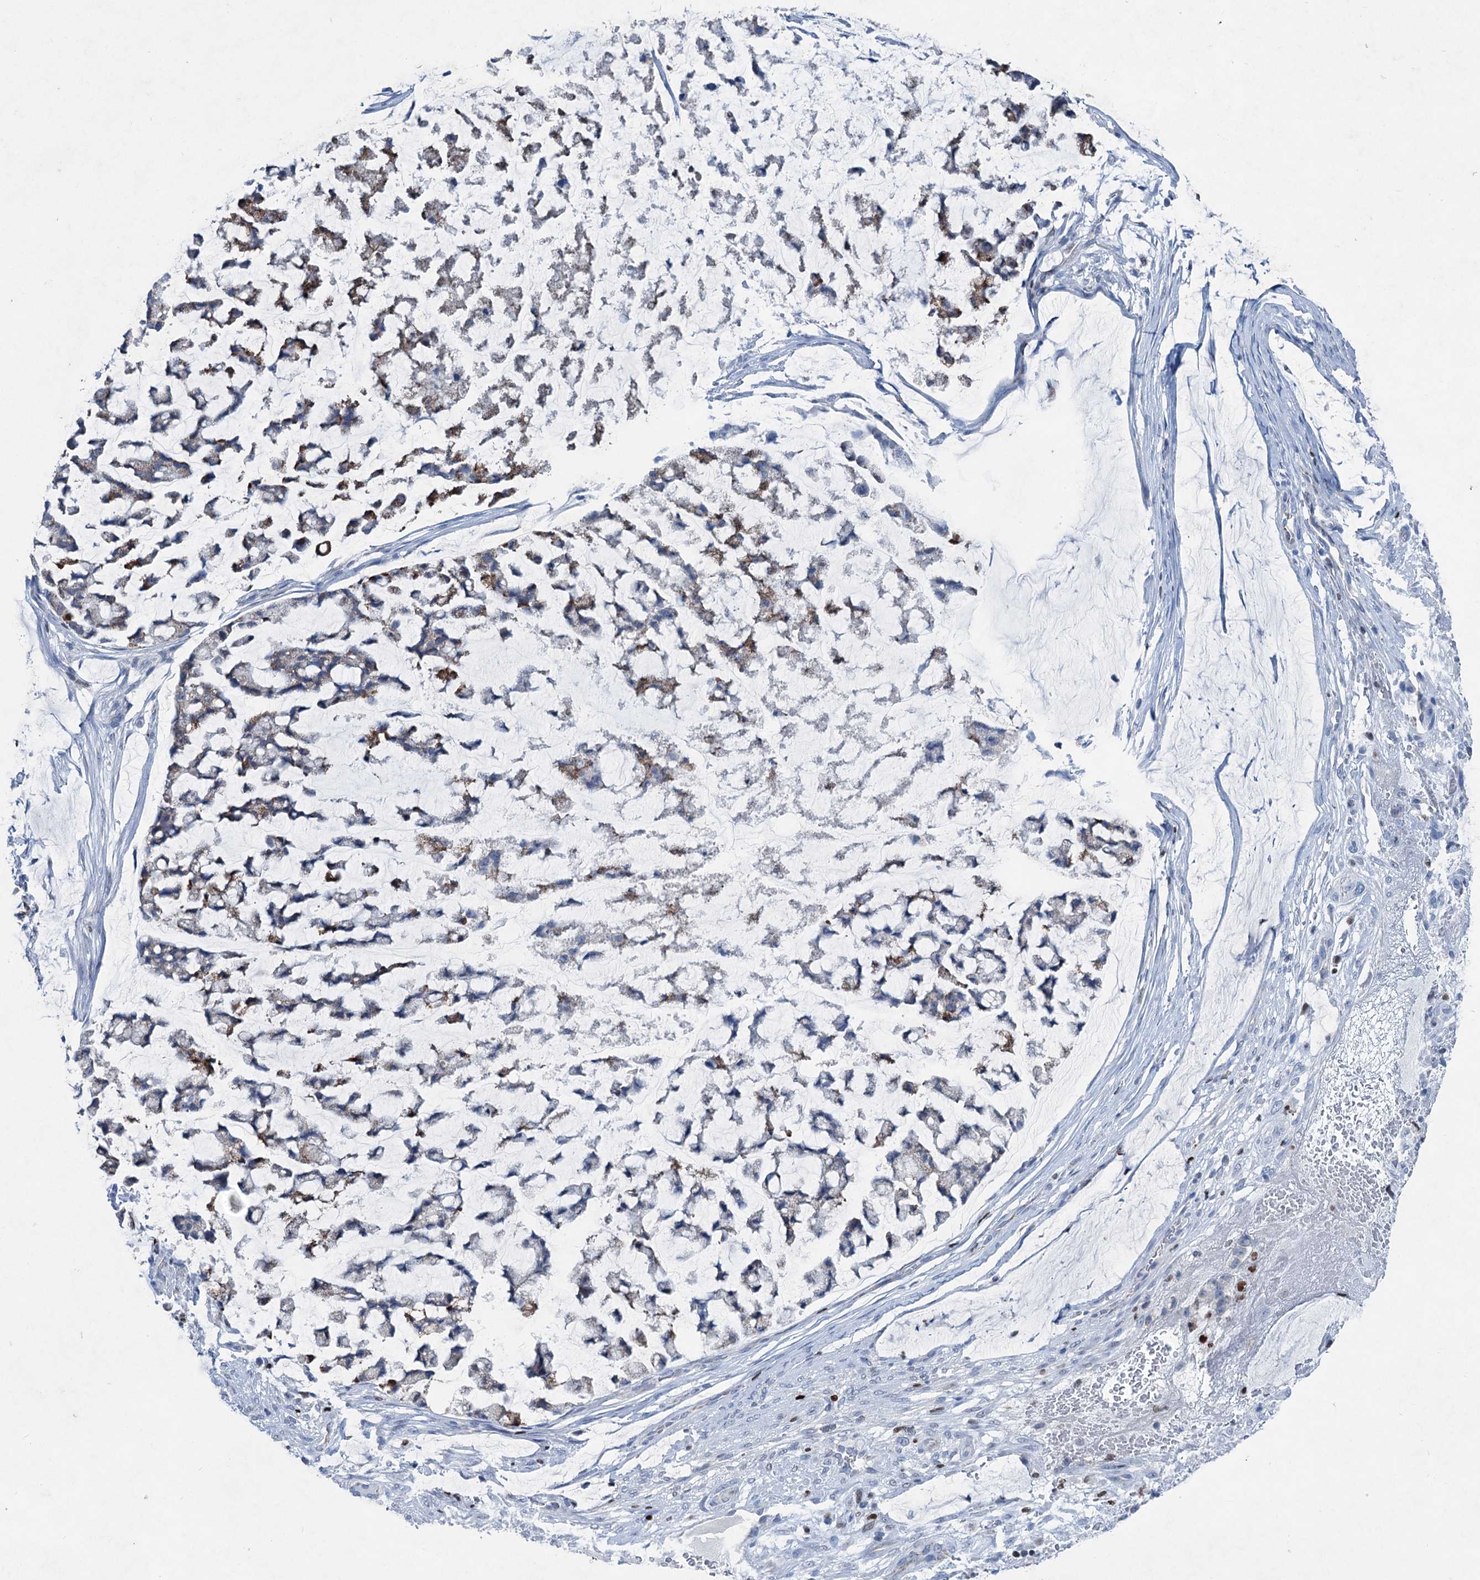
{"staining": {"intensity": "moderate", "quantity": "25%-75%", "location": "cytoplasmic/membranous"}, "tissue": "stomach cancer", "cell_type": "Tumor cells", "image_type": "cancer", "snomed": [{"axis": "morphology", "description": "Adenocarcinoma, NOS"}, {"axis": "topography", "description": "Stomach, lower"}], "caption": "IHC (DAB) staining of human adenocarcinoma (stomach) demonstrates moderate cytoplasmic/membranous protein staining in approximately 25%-75% of tumor cells.", "gene": "ELP4", "patient": {"sex": "male", "age": 67}}